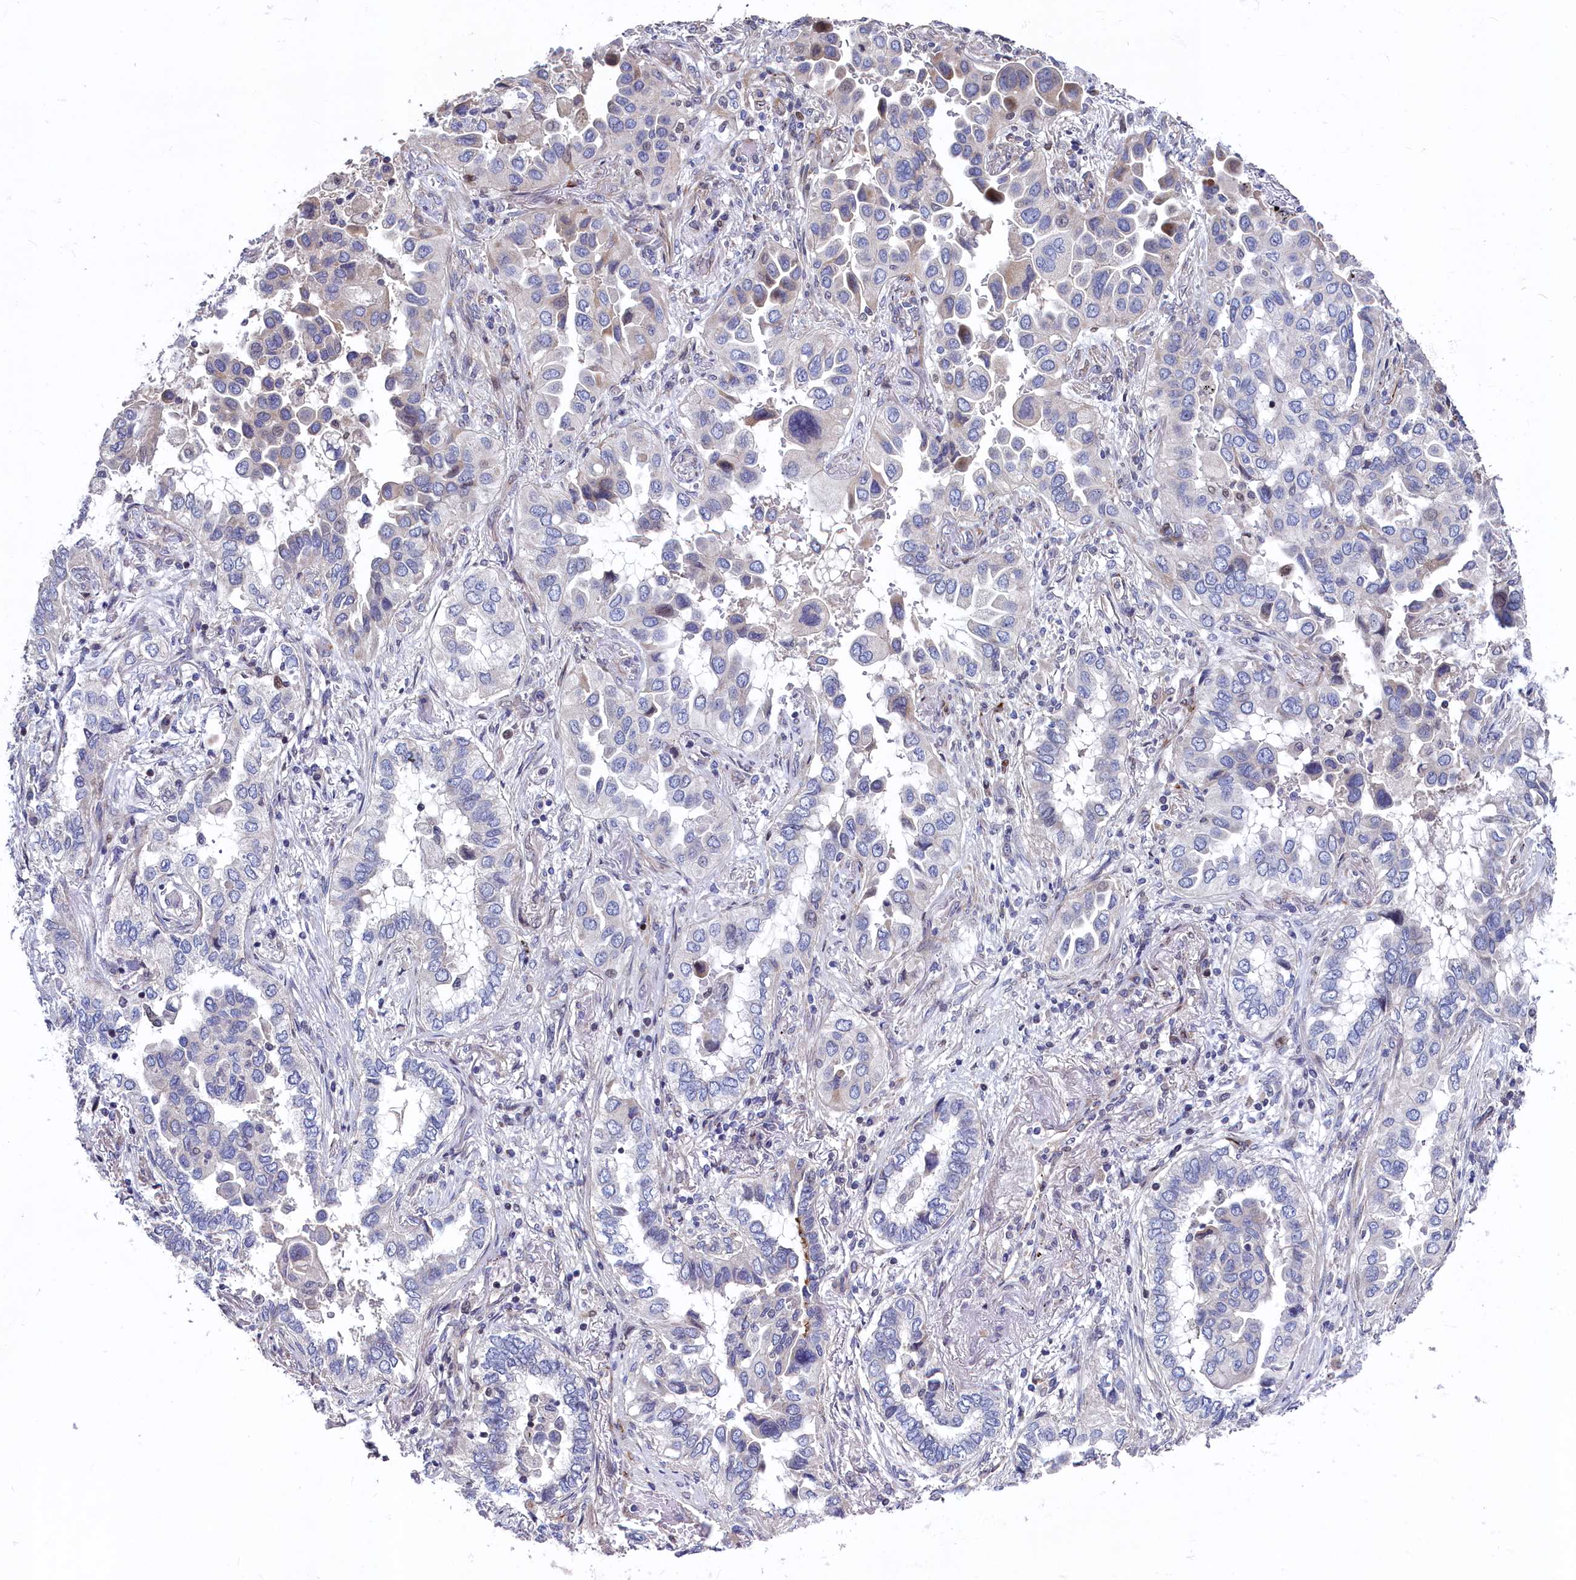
{"staining": {"intensity": "moderate", "quantity": "<25%", "location": "cytoplasmic/membranous"}, "tissue": "lung cancer", "cell_type": "Tumor cells", "image_type": "cancer", "snomed": [{"axis": "morphology", "description": "Adenocarcinoma, NOS"}, {"axis": "topography", "description": "Lung"}], "caption": "Lung cancer (adenocarcinoma) was stained to show a protein in brown. There is low levels of moderate cytoplasmic/membranous expression in about <25% of tumor cells.", "gene": "ASXL3", "patient": {"sex": "female", "age": 76}}